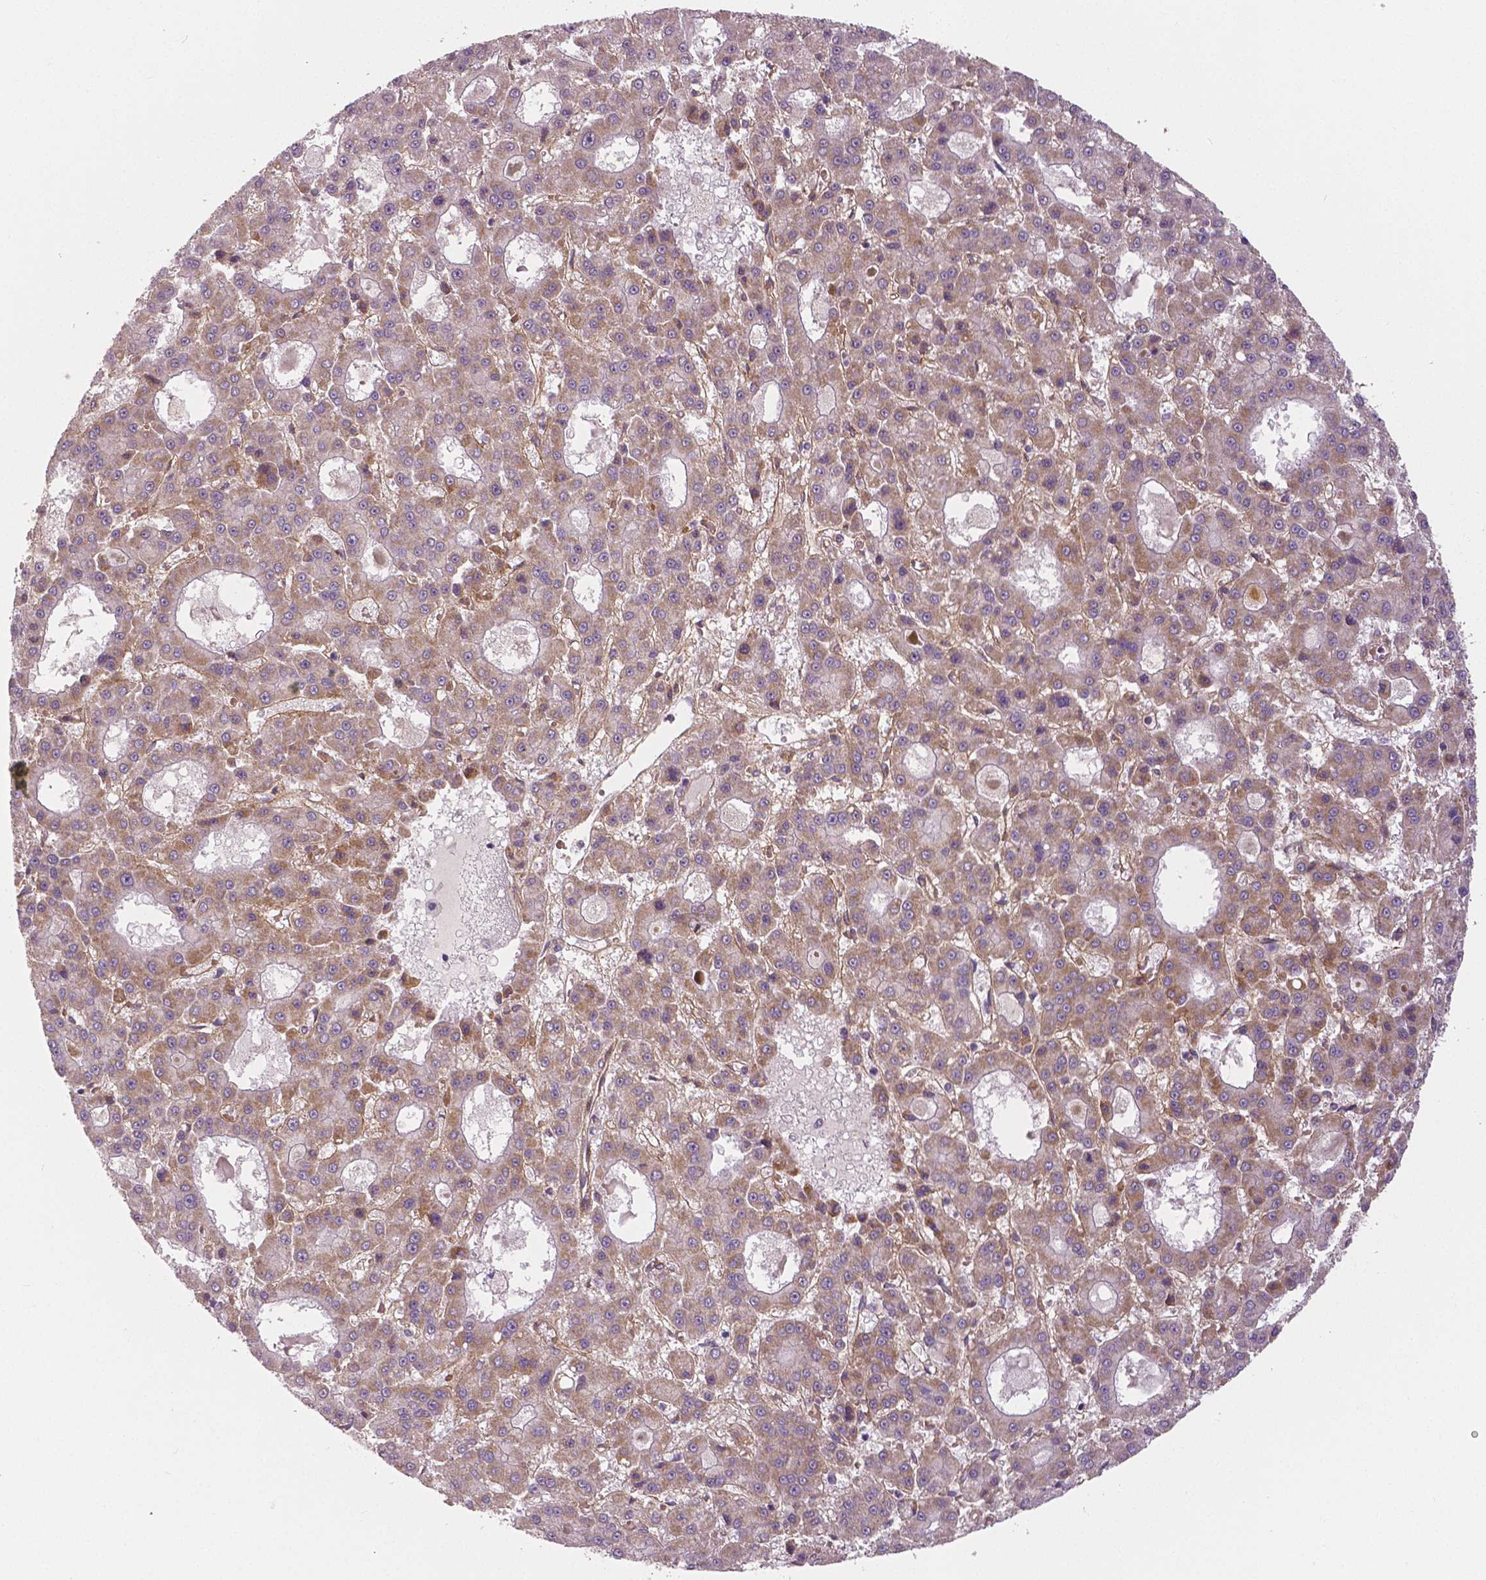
{"staining": {"intensity": "moderate", "quantity": "25%-75%", "location": "cytoplasmic/membranous"}, "tissue": "liver cancer", "cell_type": "Tumor cells", "image_type": "cancer", "snomed": [{"axis": "morphology", "description": "Carcinoma, Hepatocellular, NOS"}, {"axis": "topography", "description": "Liver"}], "caption": "An image of liver cancer (hepatocellular carcinoma) stained for a protein demonstrates moderate cytoplasmic/membranous brown staining in tumor cells.", "gene": "FLT1", "patient": {"sex": "male", "age": 70}}